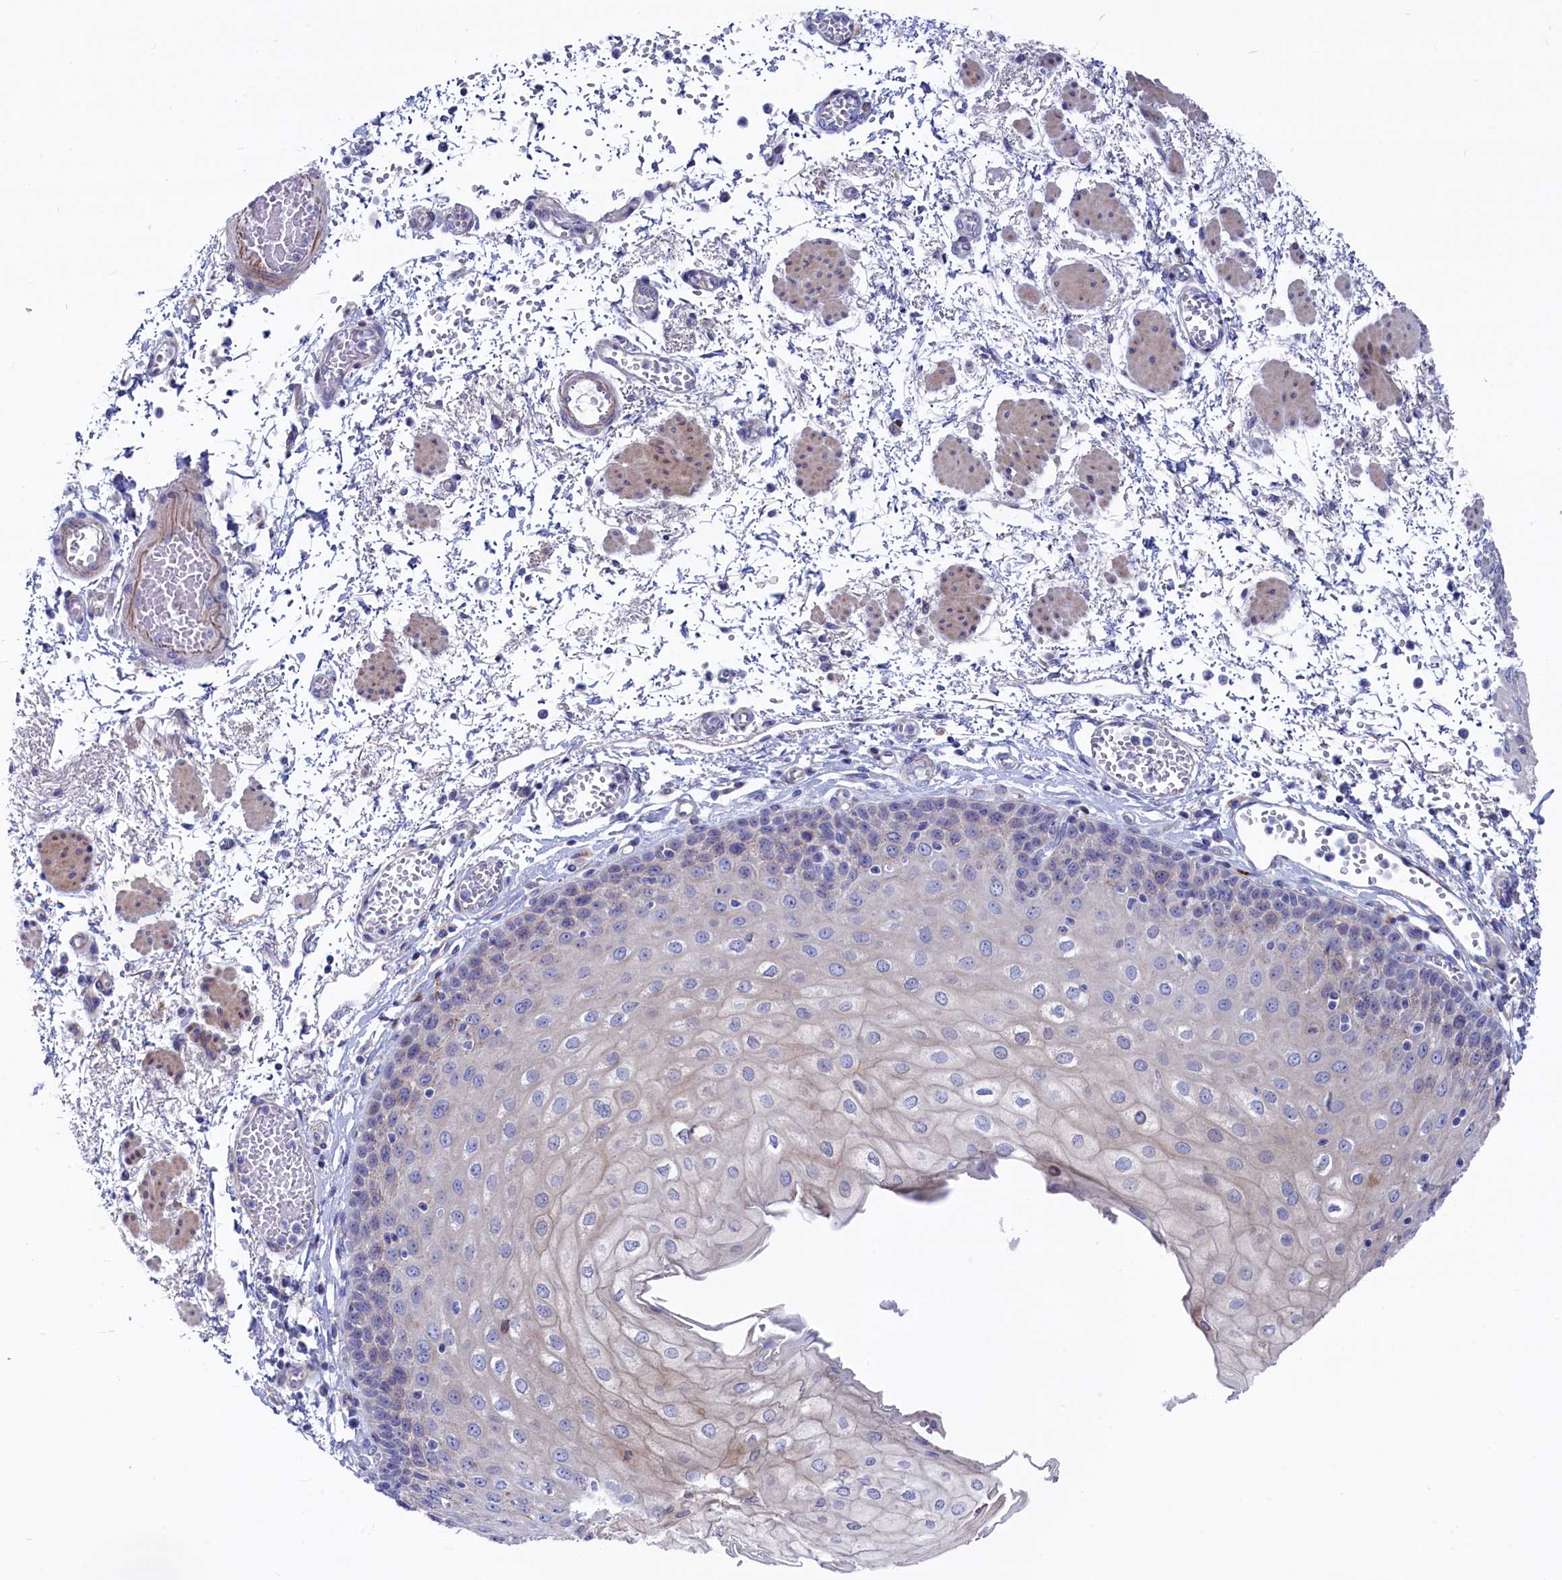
{"staining": {"intensity": "moderate", "quantity": "<25%", "location": "cytoplasmic/membranous"}, "tissue": "esophagus", "cell_type": "Squamous epithelial cells", "image_type": "normal", "snomed": [{"axis": "morphology", "description": "Normal tissue, NOS"}, {"axis": "topography", "description": "Esophagus"}], "caption": "Immunohistochemistry (IHC) (DAB) staining of benign esophagus exhibits moderate cytoplasmic/membranous protein expression in about <25% of squamous epithelial cells. (DAB (3,3'-diaminobenzidine) = brown stain, brightfield microscopy at high magnification).", "gene": "NUDT7", "patient": {"sex": "male", "age": 81}}